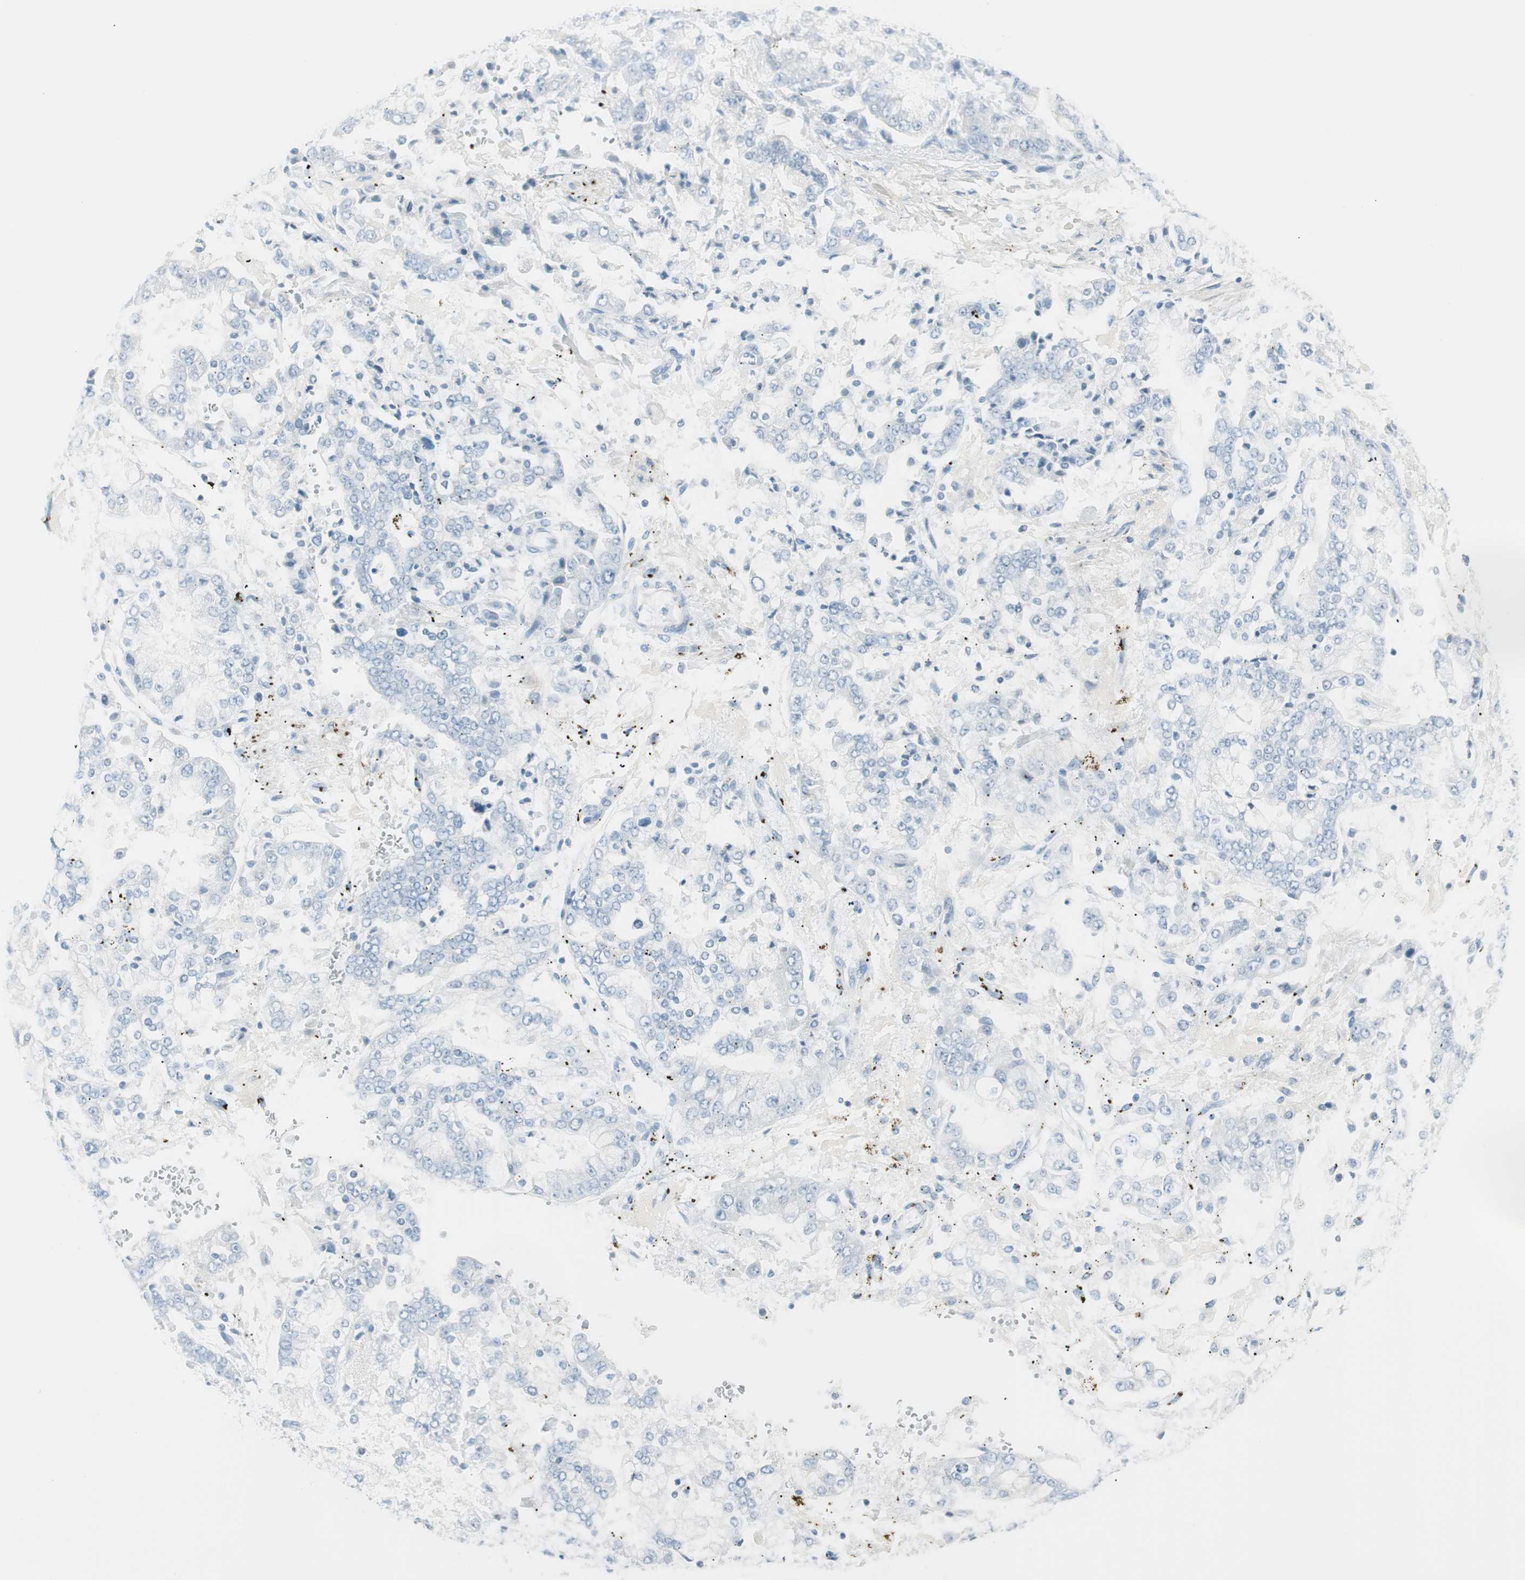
{"staining": {"intensity": "negative", "quantity": "none", "location": "none"}, "tissue": "stomach cancer", "cell_type": "Tumor cells", "image_type": "cancer", "snomed": [{"axis": "morphology", "description": "Adenocarcinoma, NOS"}, {"axis": "topography", "description": "Stomach"}], "caption": "An image of human adenocarcinoma (stomach) is negative for staining in tumor cells. The staining is performed using DAB brown chromogen with nuclei counter-stained in using hematoxylin.", "gene": "ITLN2", "patient": {"sex": "male", "age": 76}}